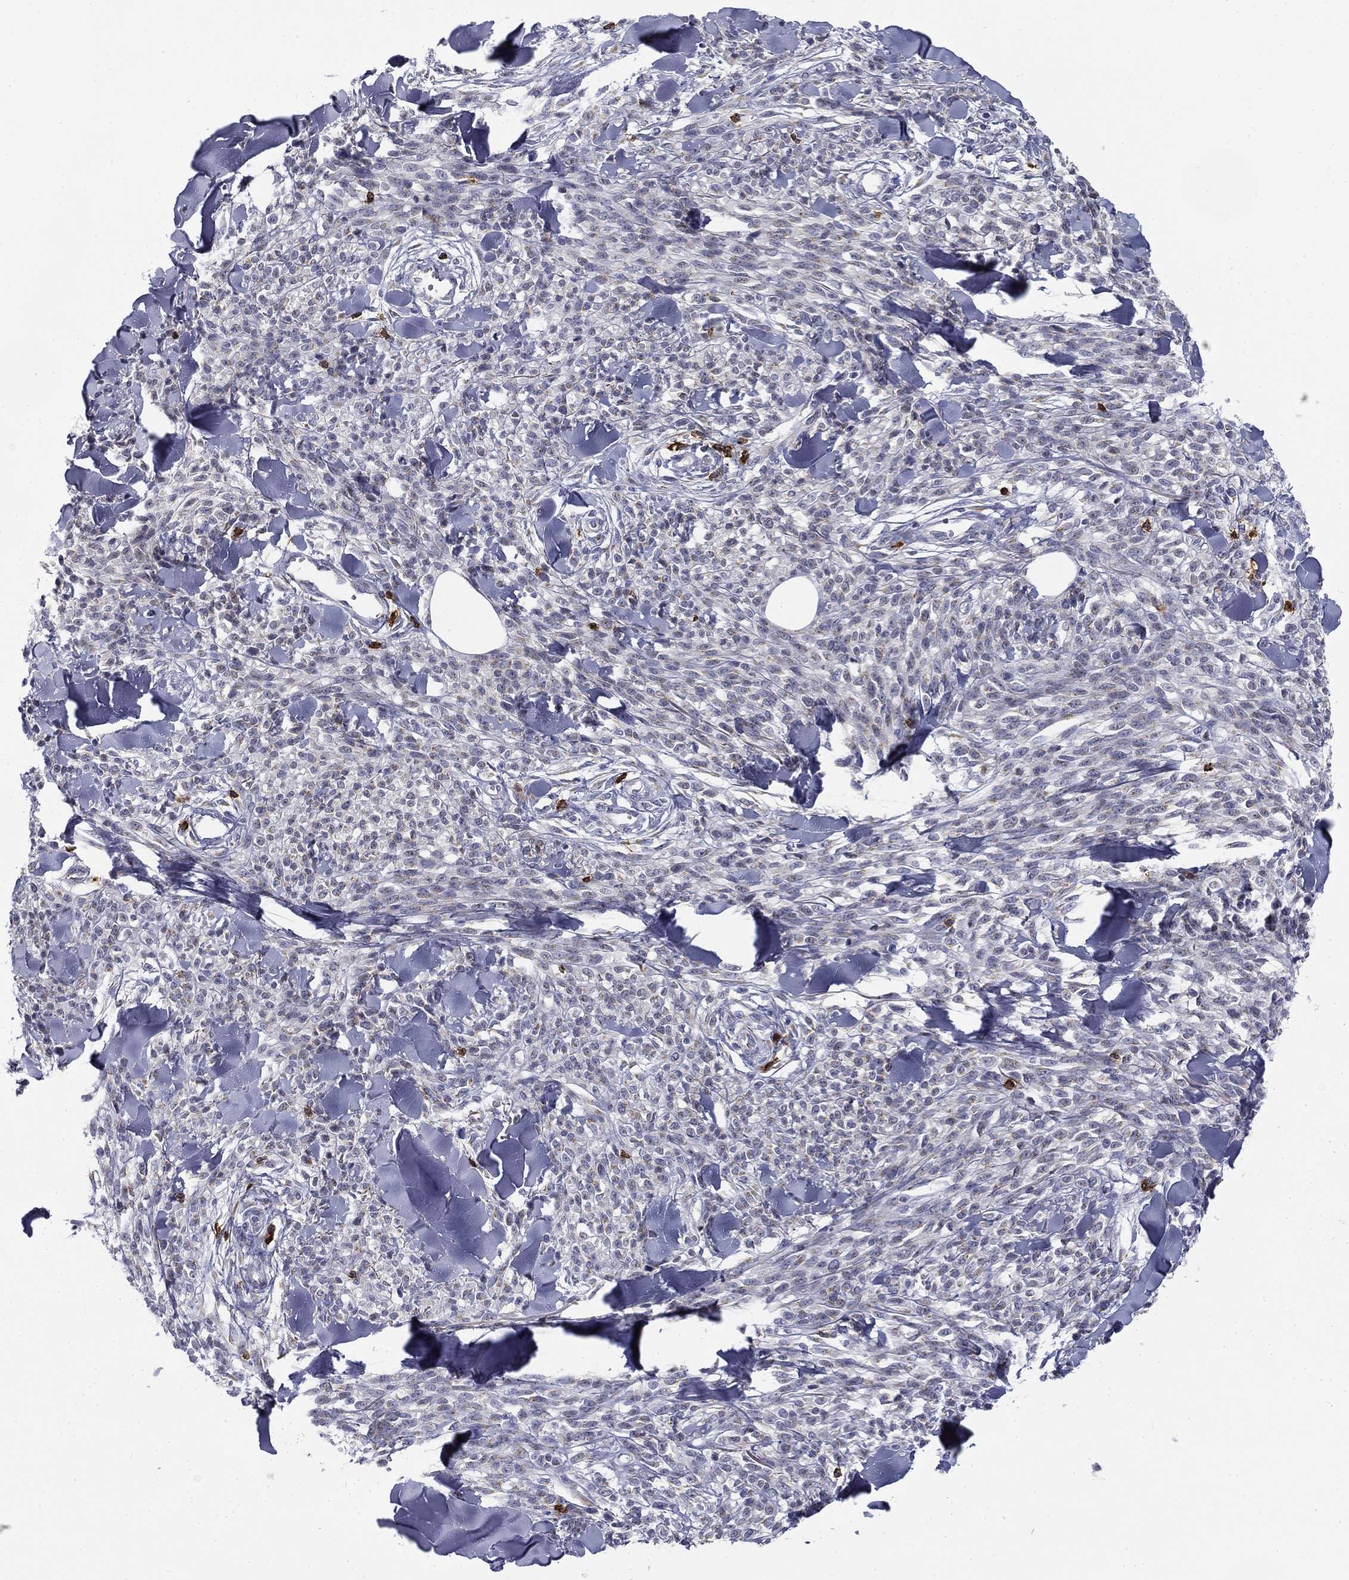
{"staining": {"intensity": "negative", "quantity": "none", "location": "none"}, "tissue": "melanoma", "cell_type": "Tumor cells", "image_type": "cancer", "snomed": [{"axis": "morphology", "description": "Malignant melanoma, NOS"}, {"axis": "topography", "description": "Skin"}, {"axis": "topography", "description": "Skin of trunk"}], "caption": "An IHC photomicrograph of malignant melanoma is shown. There is no staining in tumor cells of malignant melanoma. The staining is performed using DAB (3,3'-diaminobenzidine) brown chromogen with nuclei counter-stained in using hematoxylin.", "gene": "TRAT1", "patient": {"sex": "male", "age": 74}}